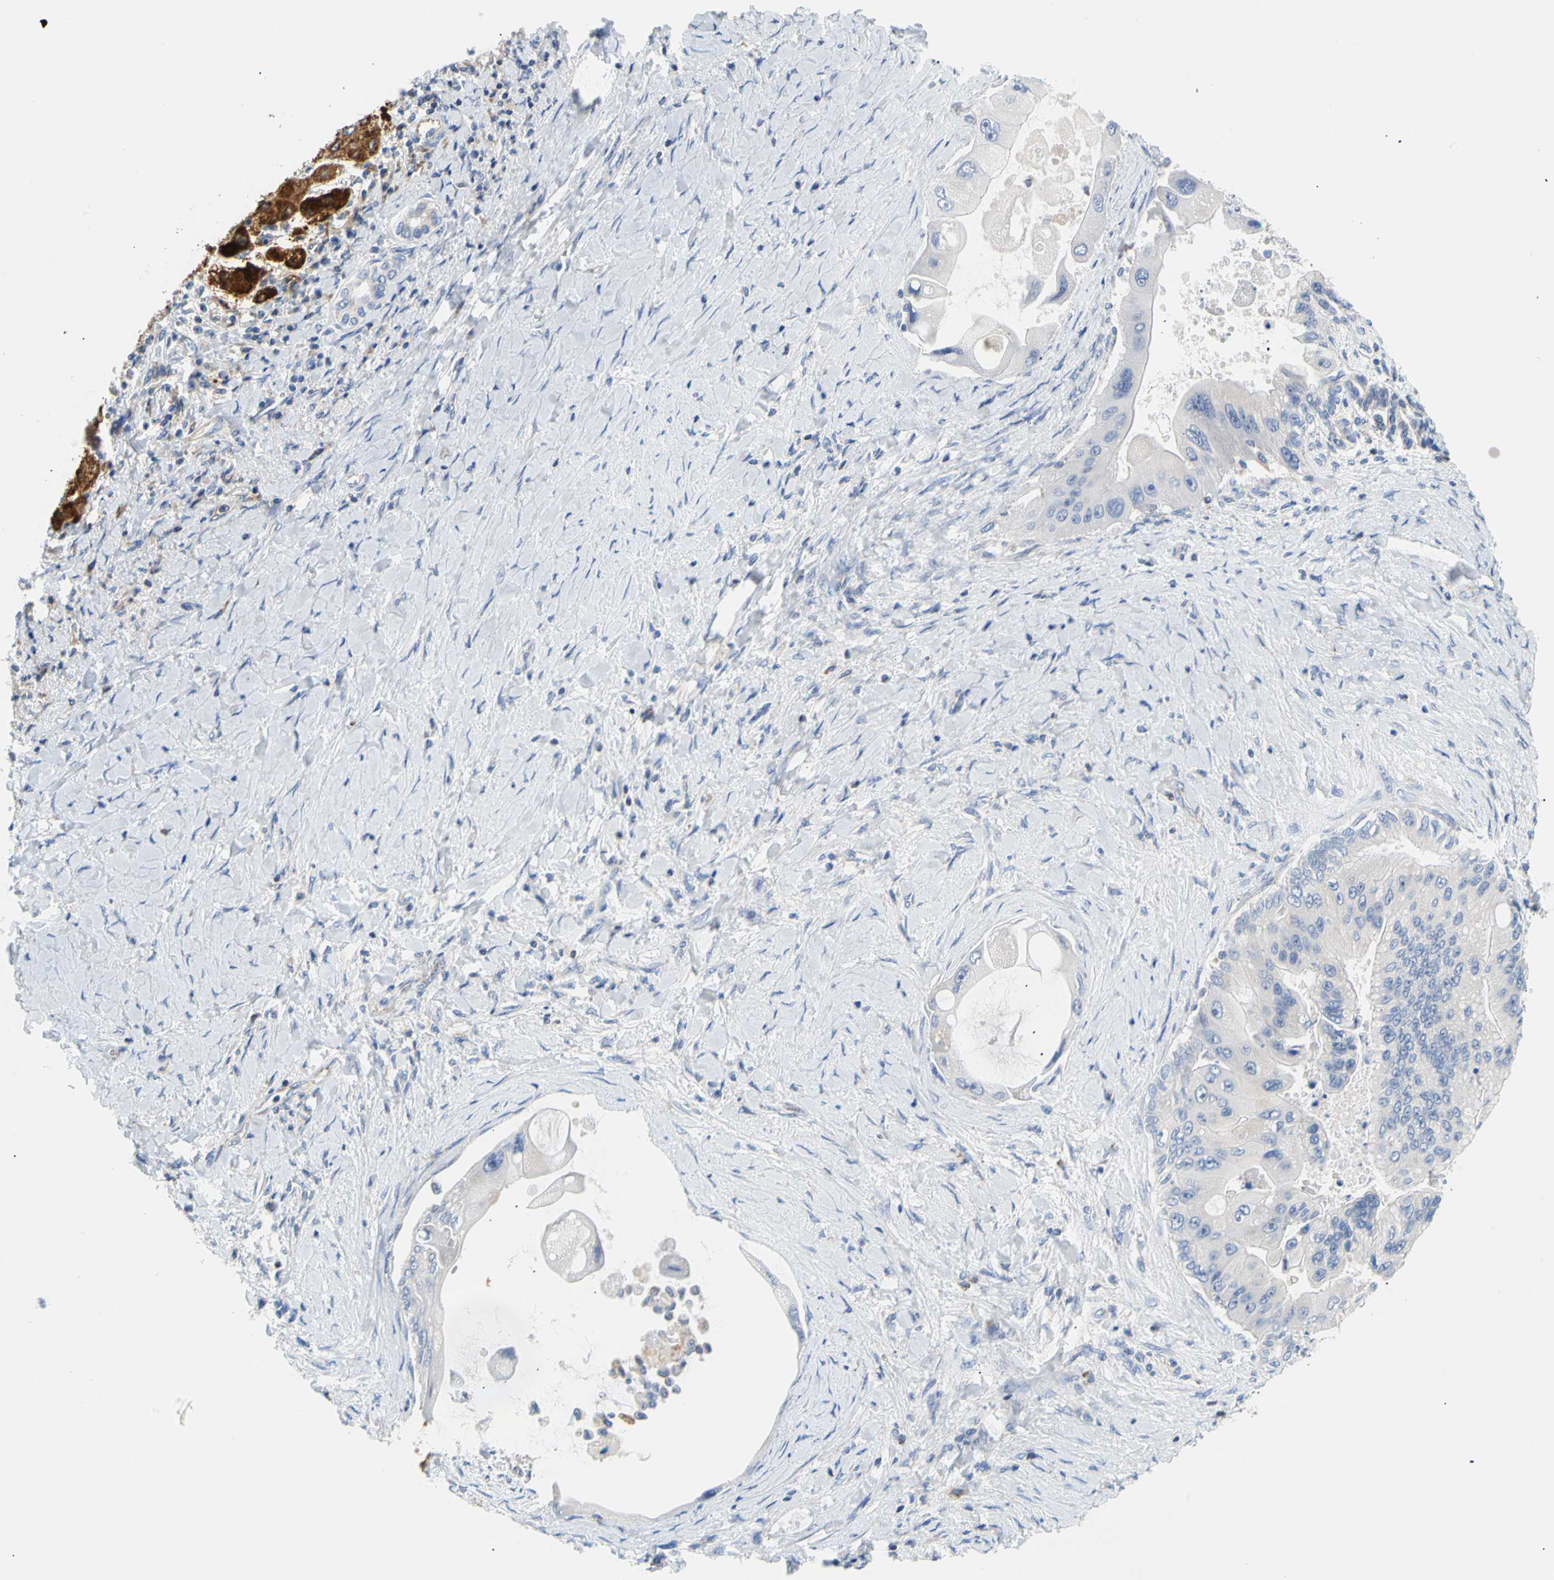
{"staining": {"intensity": "weak", "quantity": "<25%", "location": "cytoplasmic/membranous"}, "tissue": "liver cancer", "cell_type": "Tumor cells", "image_type": "cancer", "snomed": [{"axis": "morphology", "description": "Normal tissue, NOS"}, {"axis": "morphology", "description": "Cholangiocarcinoma"}, {"axis": "topography", "description": "Liver"}, {"axis": "topography", "description": "Peripheral nerve tissue"}], "caption": "This is an immunohistochemistry photomicrograph of cholangiocarcinoma (liver). There is no positivity in tumor cells.", "gene": "ACAT1", "patient": {"sex": "male", "age": 50}}